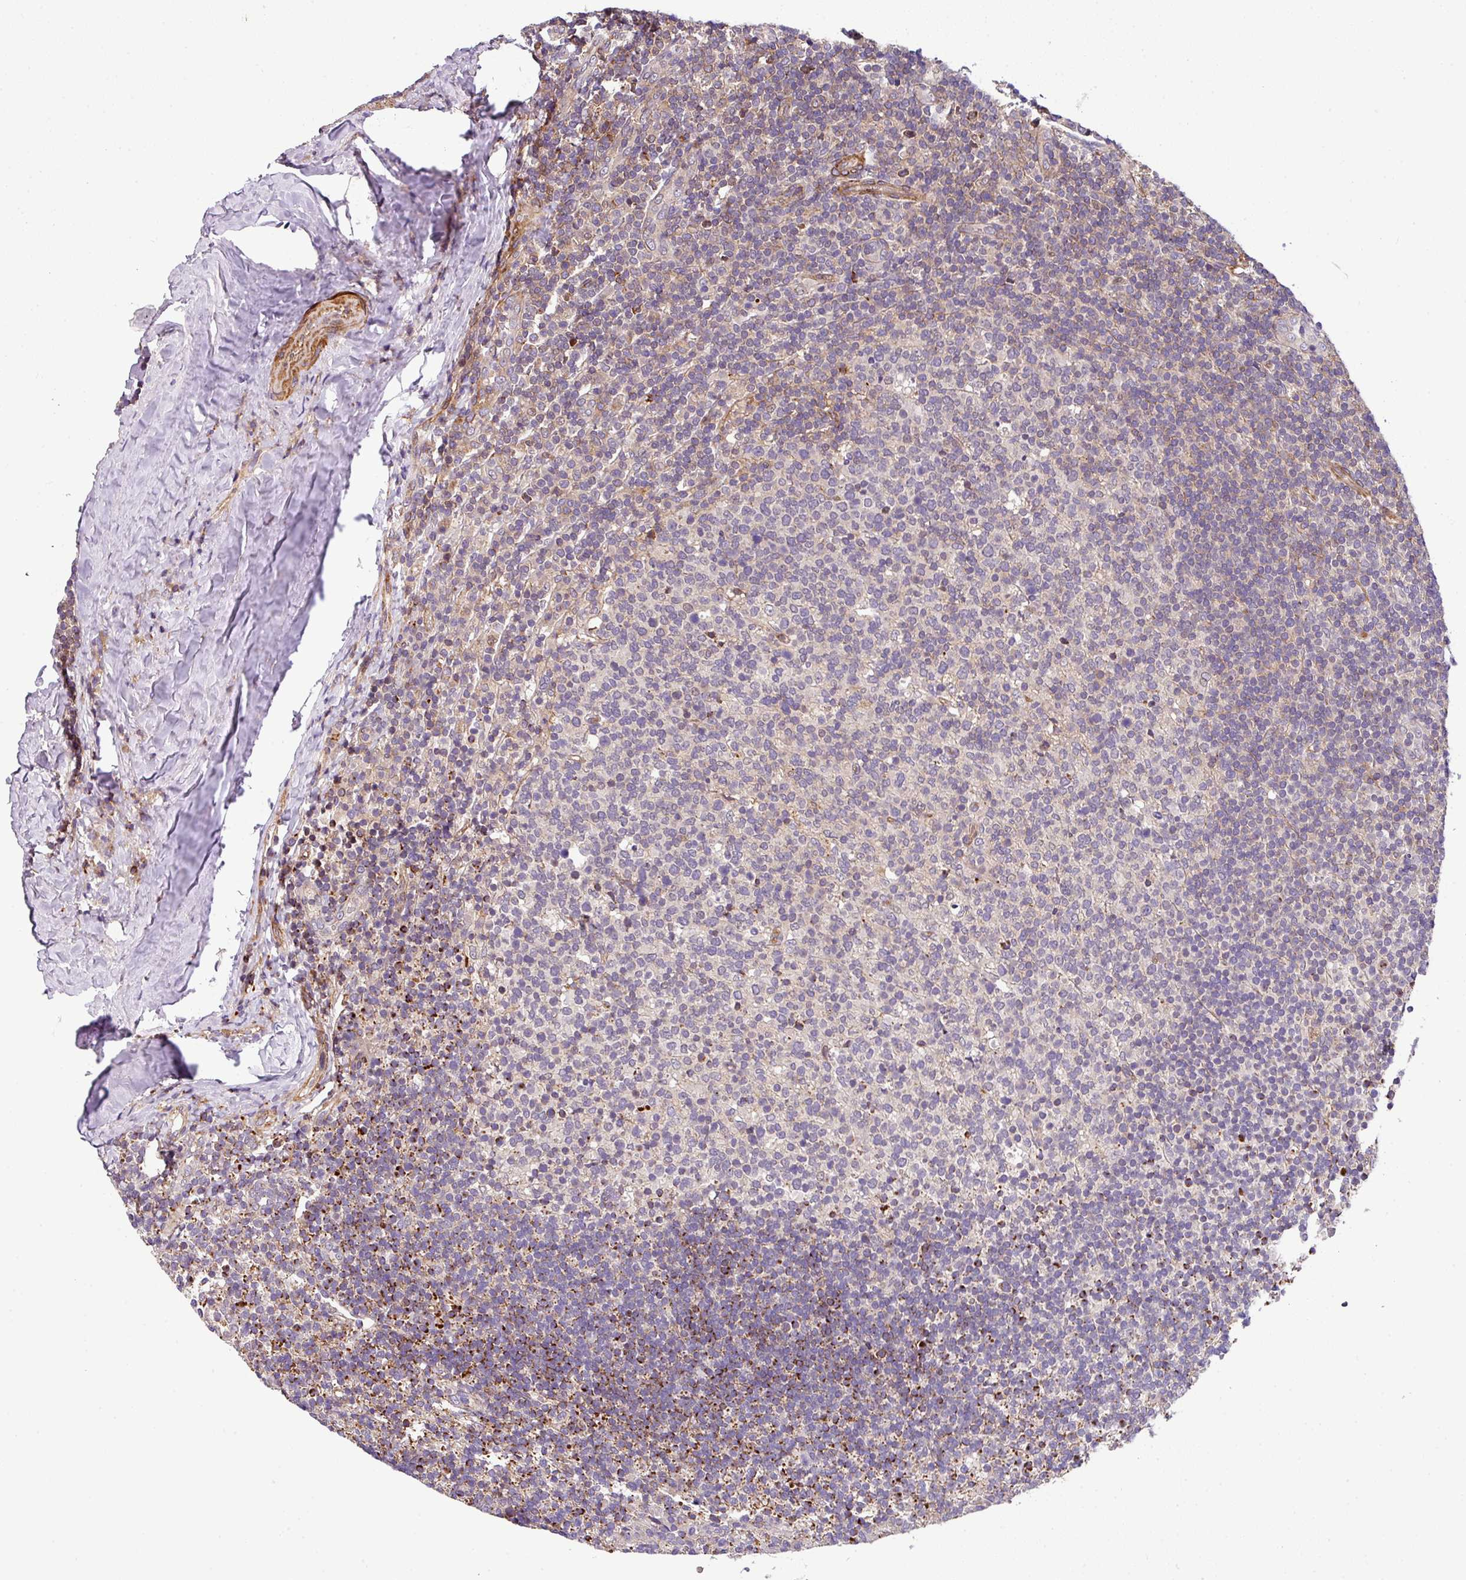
{"staining": {"intensity": "negative", "quantity": "none", "location": "none"}, "tissue": "tonsil", "cell_type": "Germinal center cells", "image_type": "normal", "snomed": [{"axis": "morphology", "description": "Normal tissue, NOS"}, {"axis": "topography", "description": "Tonsil"}], "caption": "Image shows no significant protein staining in germinal center cells of unremarkable tonsil.", "gene": "CASS4", "patient": {"sex": "female", "age": 10}}